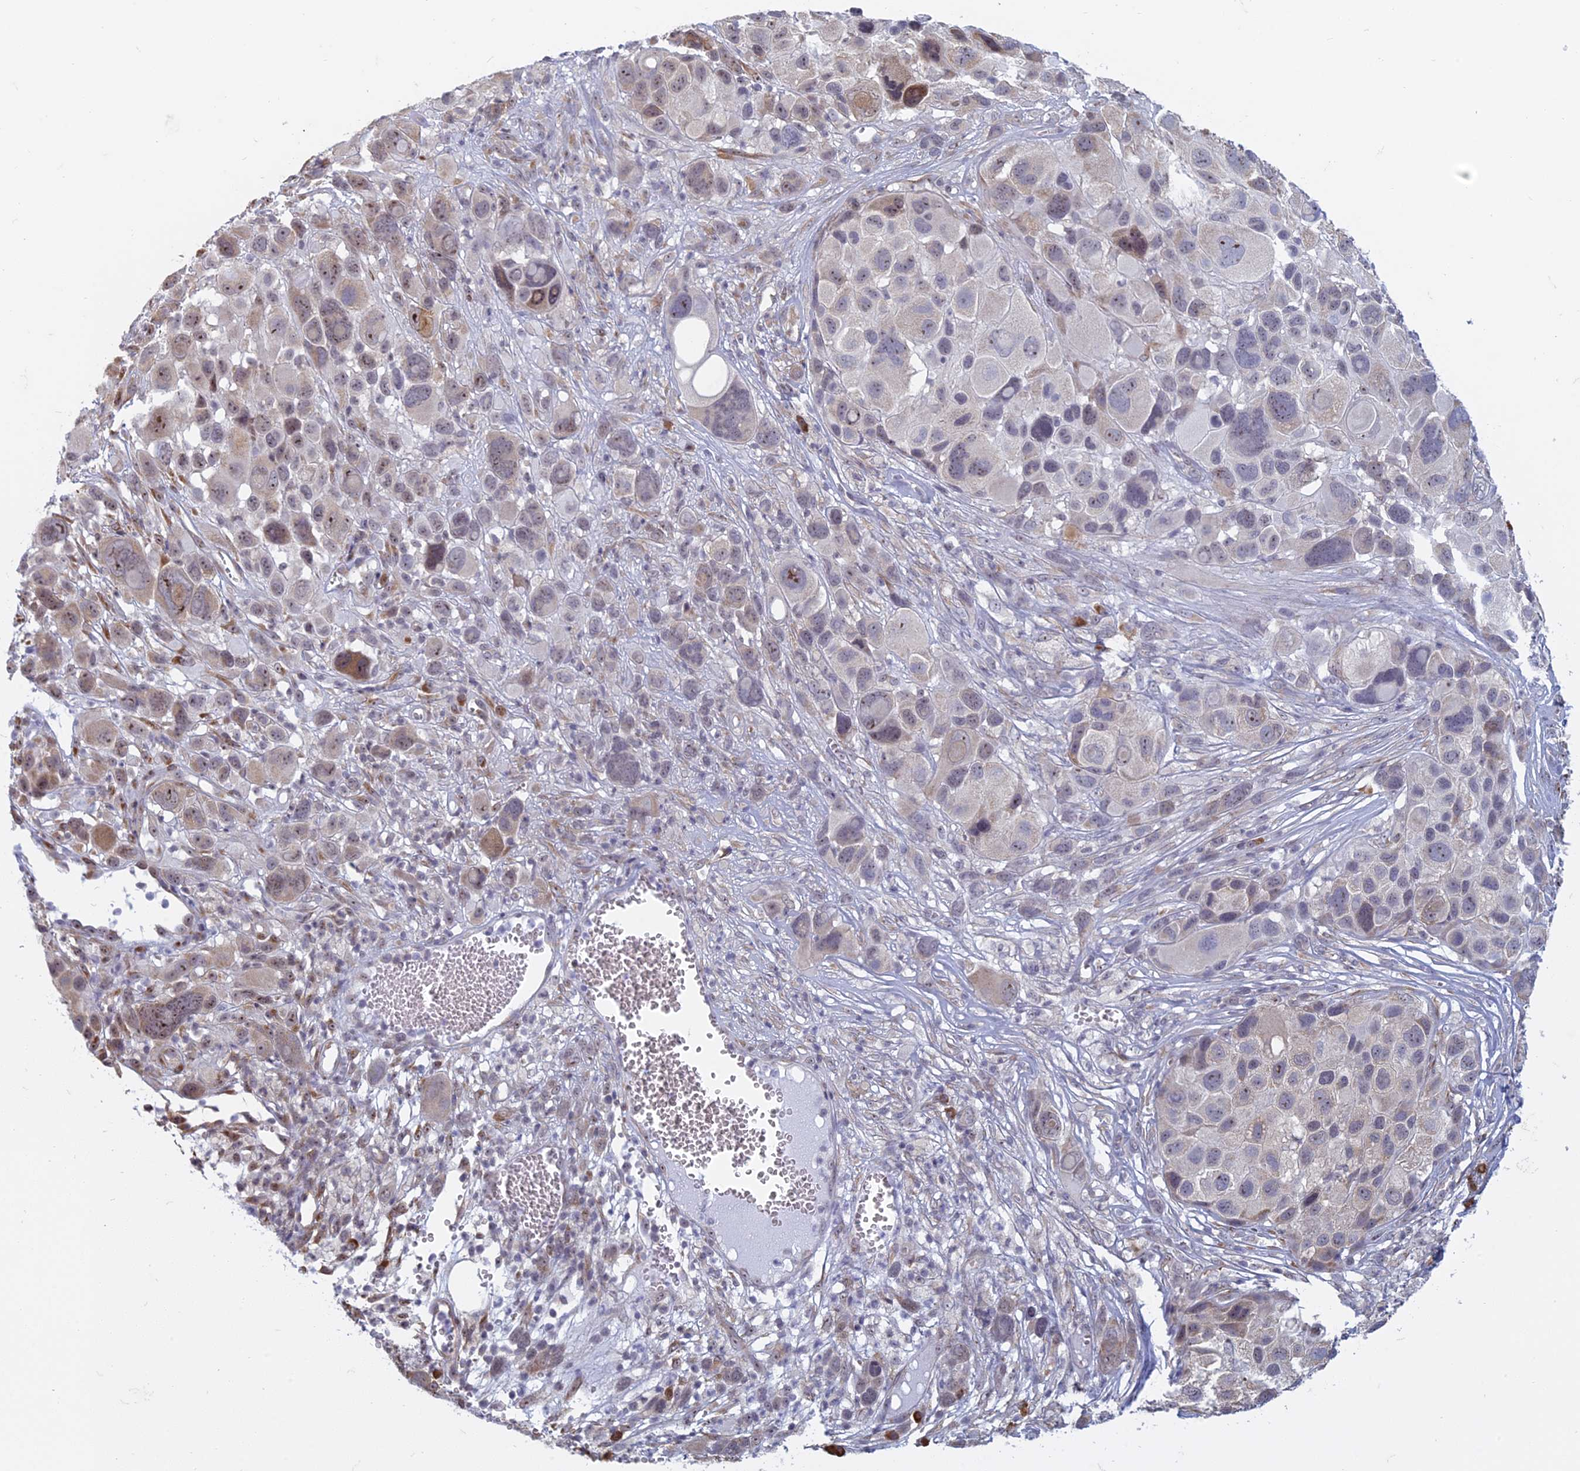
{"staining": {"intensity": "moderate", "quantity": "<25%", "location": "cytoplasmic/membranous,nuclear"}, "tissue": "melanoma", "cell_type": "Tumor cells", "image_type": "cancer", "snomed": [{"axis": "morphology", "description": "Malignant melanoma, NOS"}, {"axis": "topography", "description": "Skin of trunk"}], "caption": "High-power microscopy captured an IHC photomicrograph of malignant melanoma, revealing moderate cytoplasmic/membranous and nuclear expression in approximately <25% of tumor cells.", "gene": "RPS19BP1", "patient": {"sex": "male", "age": 71}}